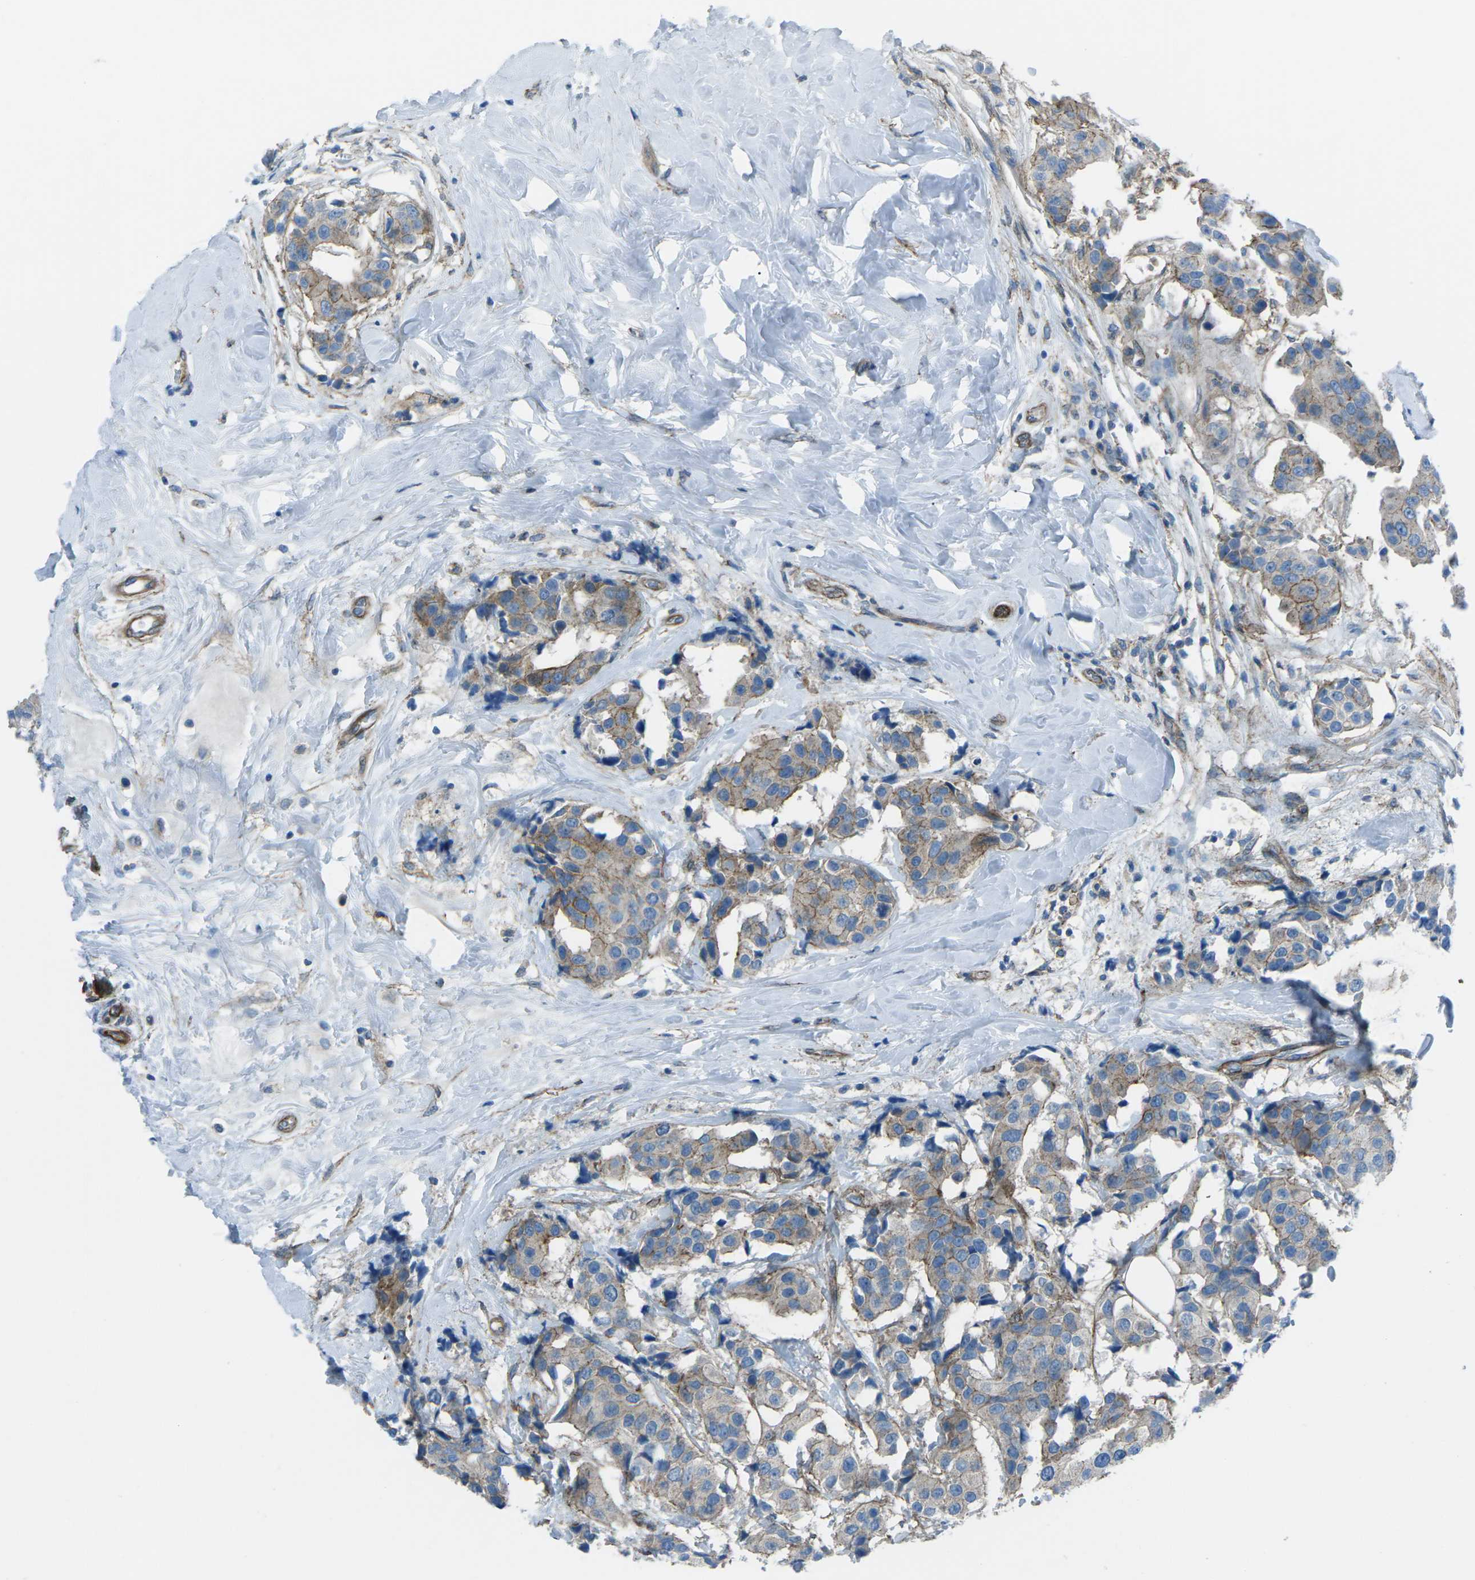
{"staining": {"intensity": "weak", "quantity": "<25%", "location": "cytoplasmic/membranous"}, "tissue": "breast cancer", "cell_type": "Tumor cells", "image_type": "cancer", "snomed": [{"axis": "morphology", "description": "Normal tissue, NOS"}, {"axis": "morphology", "description": "Duct carcinoma"}, {"axis": "topography", "description": "Breast"}], "caption": "Tumor cells are negative for brown protein staining in infiltrating ductal carcinoma (breast).", "gene": "UTRN", "patient": {"sex": "female", "age": 39}}